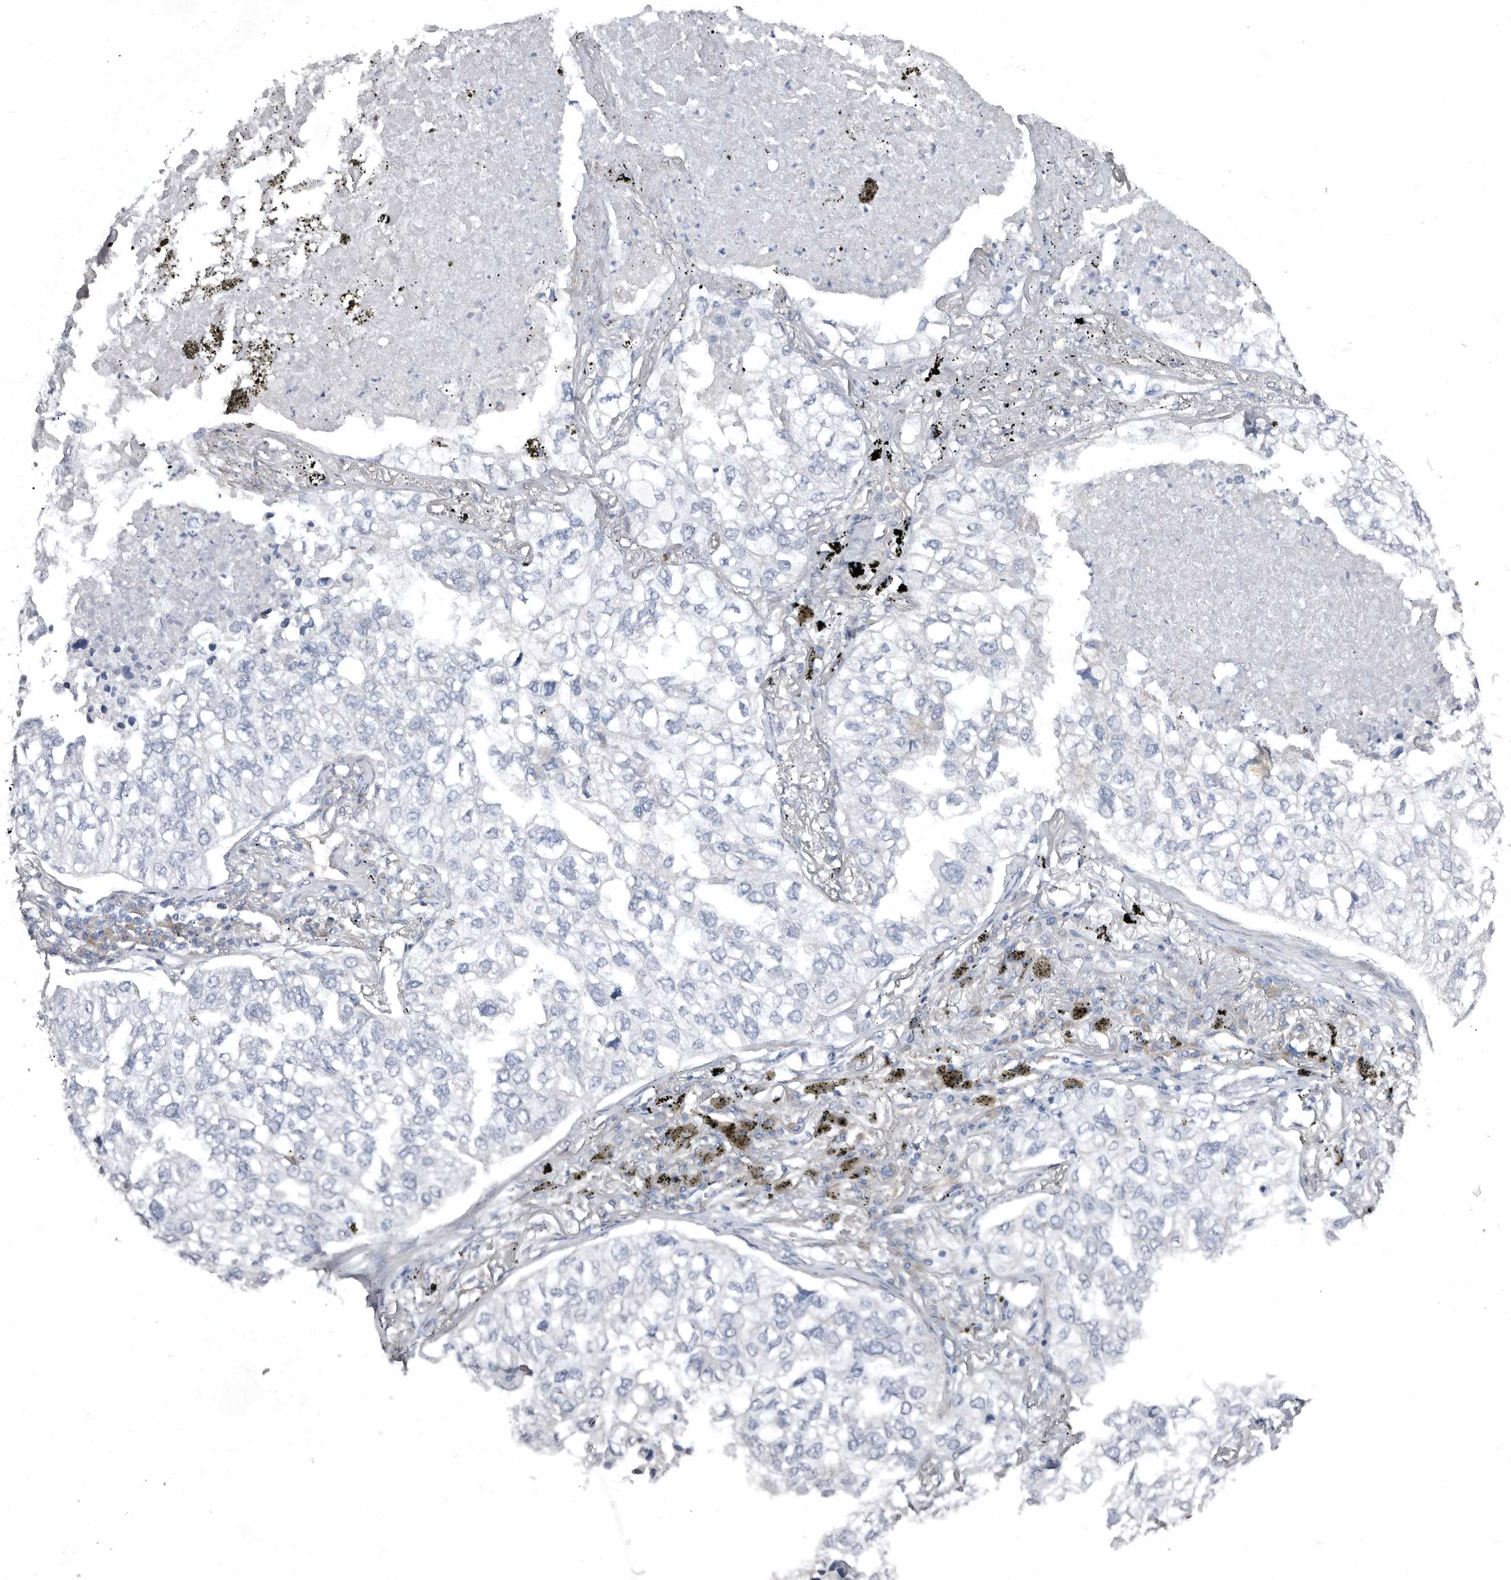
{"staining": {"intensity": "negative", "quantity": "none", "location": "none"}, "tissue": "lung cancer", "cell_type": "Tumor cells", "image_type": "cancer", "snomed": [{"axis": "morphology", "description": "Adenocarcinoma, NOS"}, {"axis": "topography", "description": "Lung"}], "caption": "This is a histopathology image of immunohistochemistry staining of lung cancer (adenocarcinoma), which shows no expression in tumor cells.", "gene": "ZNF114", "patient": {"sex": "male", "age": 65}}